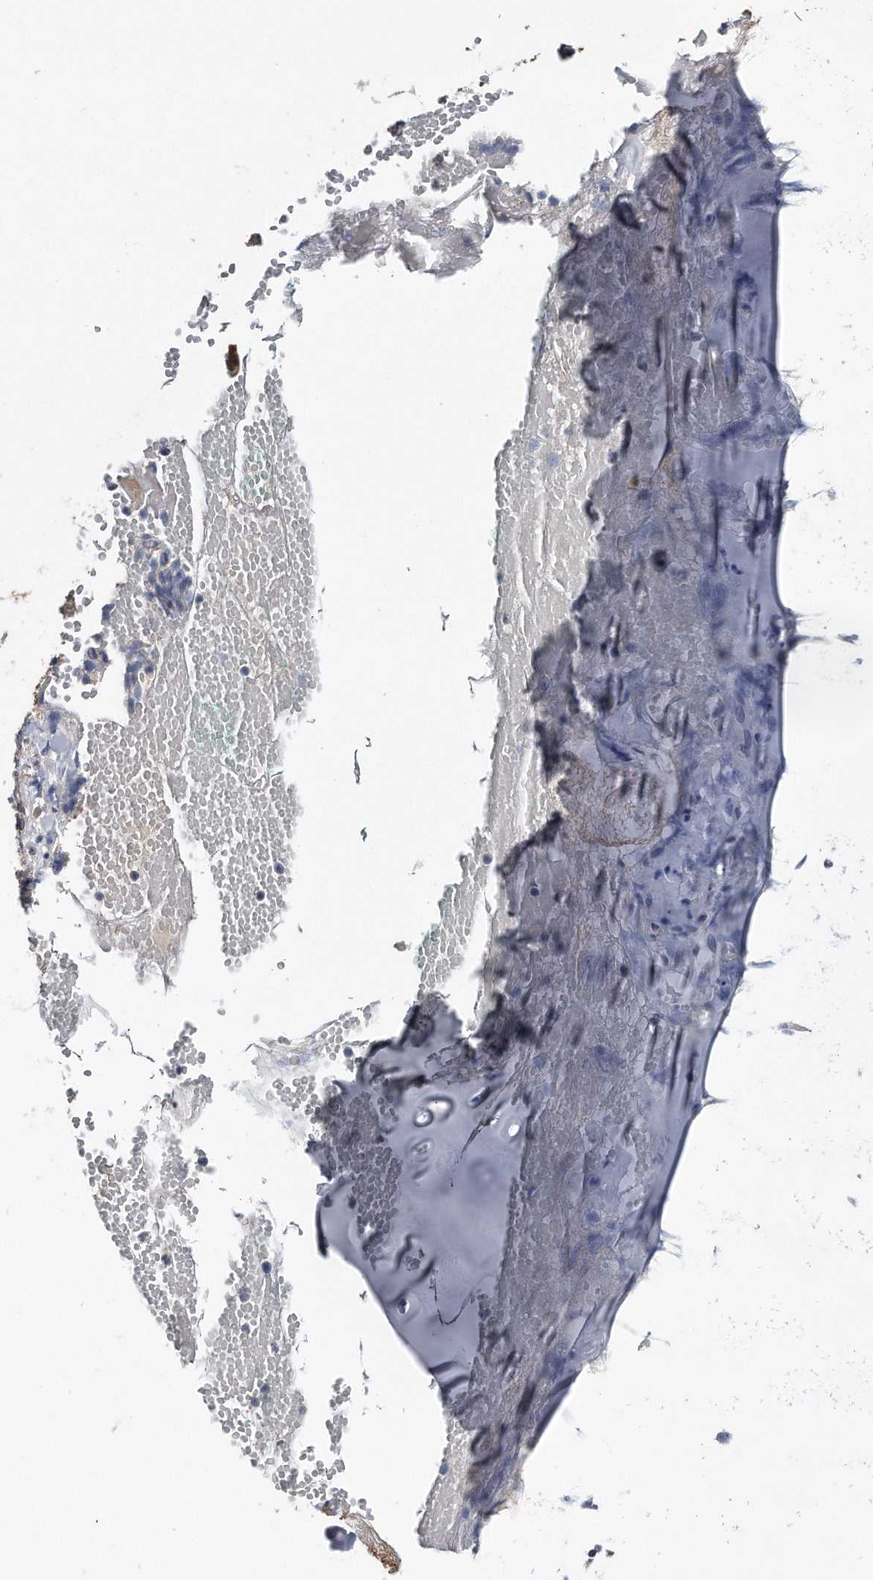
{"staining": {"intensity": "negative", "quantity": "none", "location": "none"}, "tissue": "soft tissue", "cell_type": "Chondrocytes", "image_type": "normal", "snomed": [{"axis": "morphology", "description": "Normal tissue, NOS"}, {"axis": "morphology", "description": "Basal cell carcinoma"}, {"axis": "topography", "description": "Cartilage tissue"}, {"axis": "topography", "description": "Nasopharynx"}, {"axis": "topography", "description": "Oral tissue"}], "caption": "Histopathology image shows no significant protein staining in chondrocytes of benign soft tissue. (Brightfield microscopy of DAB (3,3'-diaminobenzidine) immunohistochemistry (IHC) at high magnification).", "gene": "KCND3", "patient": {"sex": "female", "age": 77}}